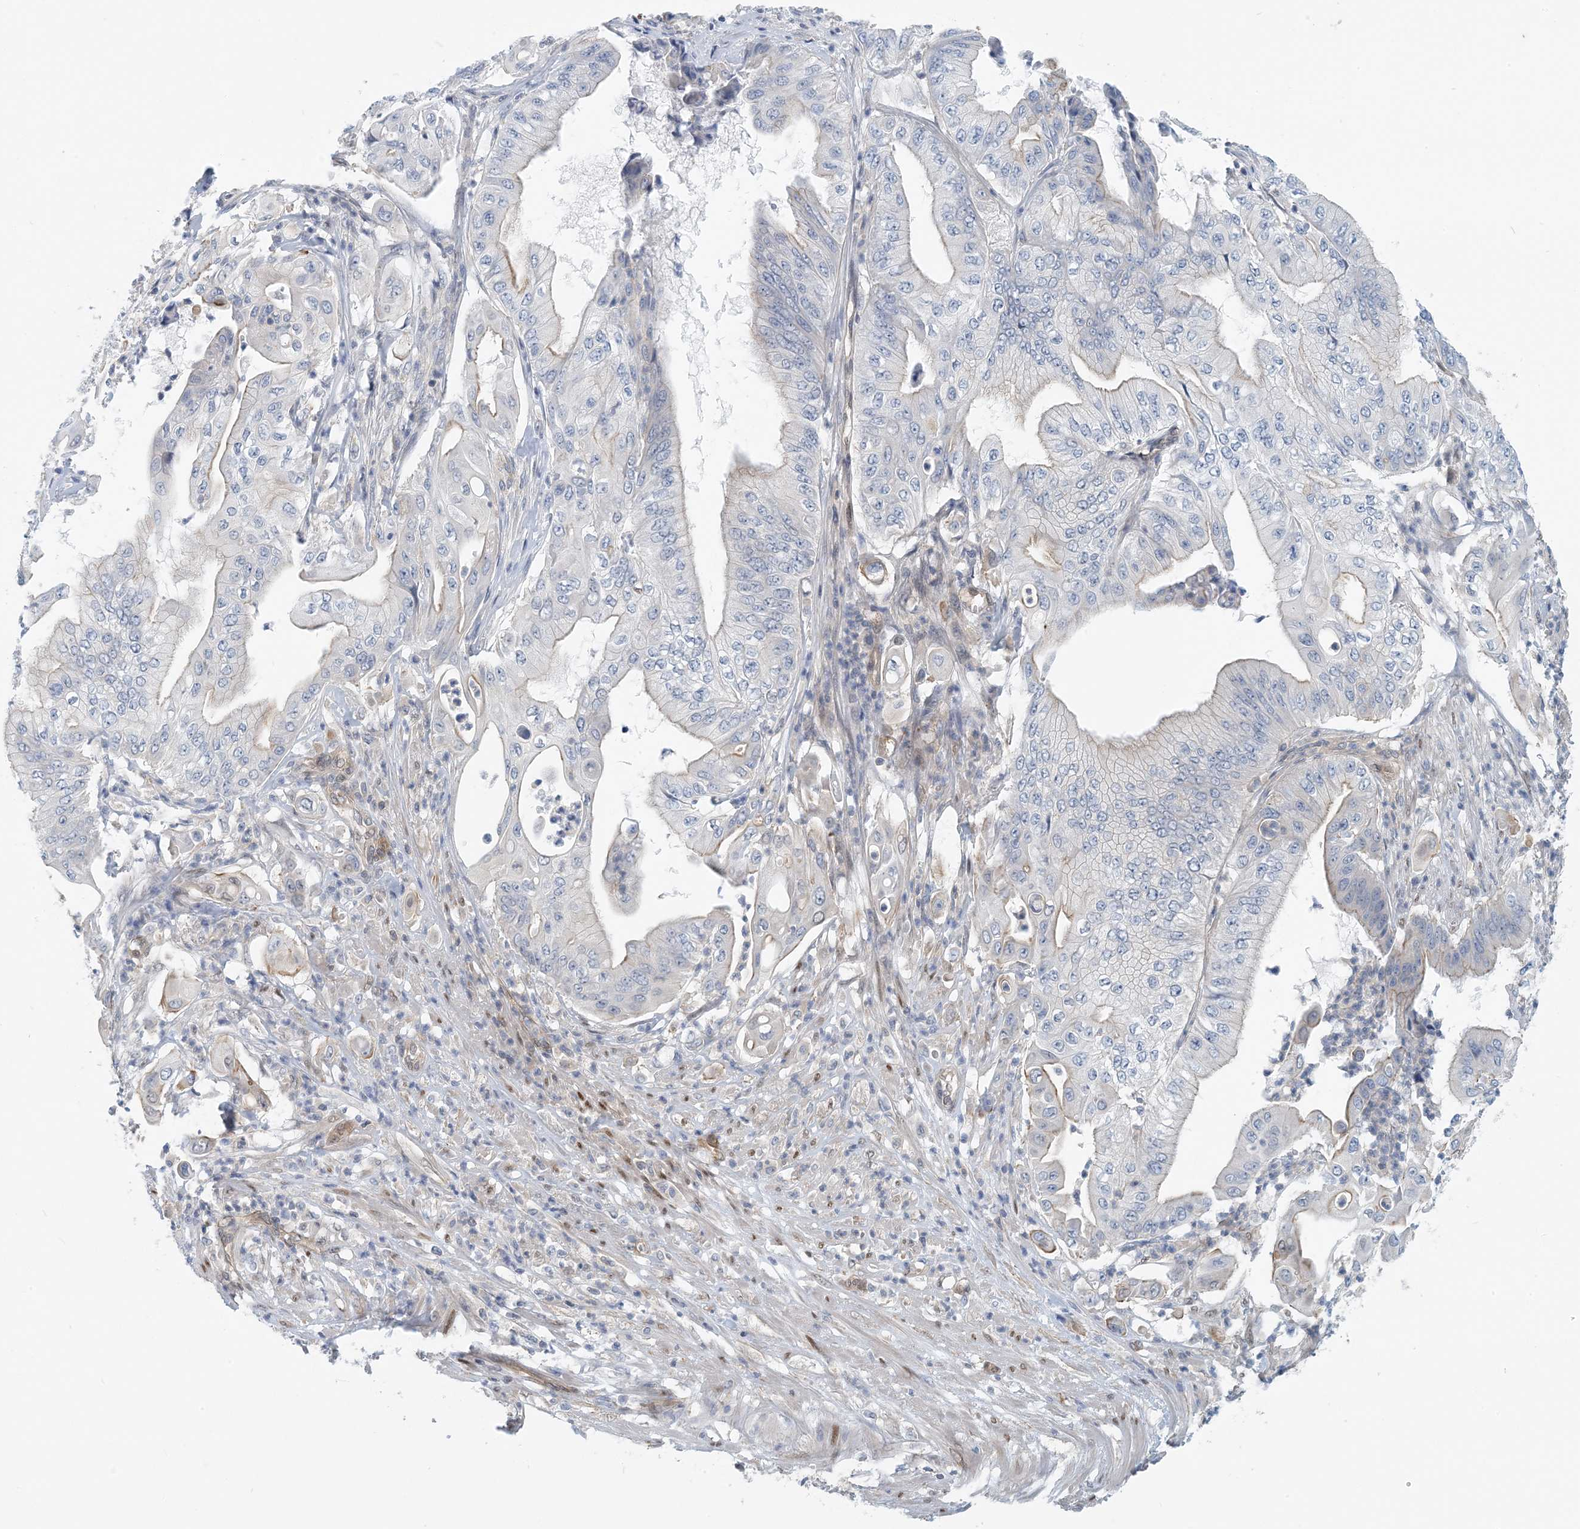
{"staining": {"intensity": "weak", "quantity": "<25%", "location": "cytoplasmic/membranous"}, "tissue": "pancreatic cancer", "cell_type": "Tumor cells", "image_type": "cancer", "snomed": [{"axis": "morphology", "description": "Adenocarcinoma, NOS"}, {"axis": "topography", "description": "Pancreas"}], "caption": "This is a photomicrograph of IHC staining of adenocarcinoma (pancreatic), which shows no staining in tumor cells.", "gene": "ZC3H12A", "patient": {"sex": "female", "age": 77}}